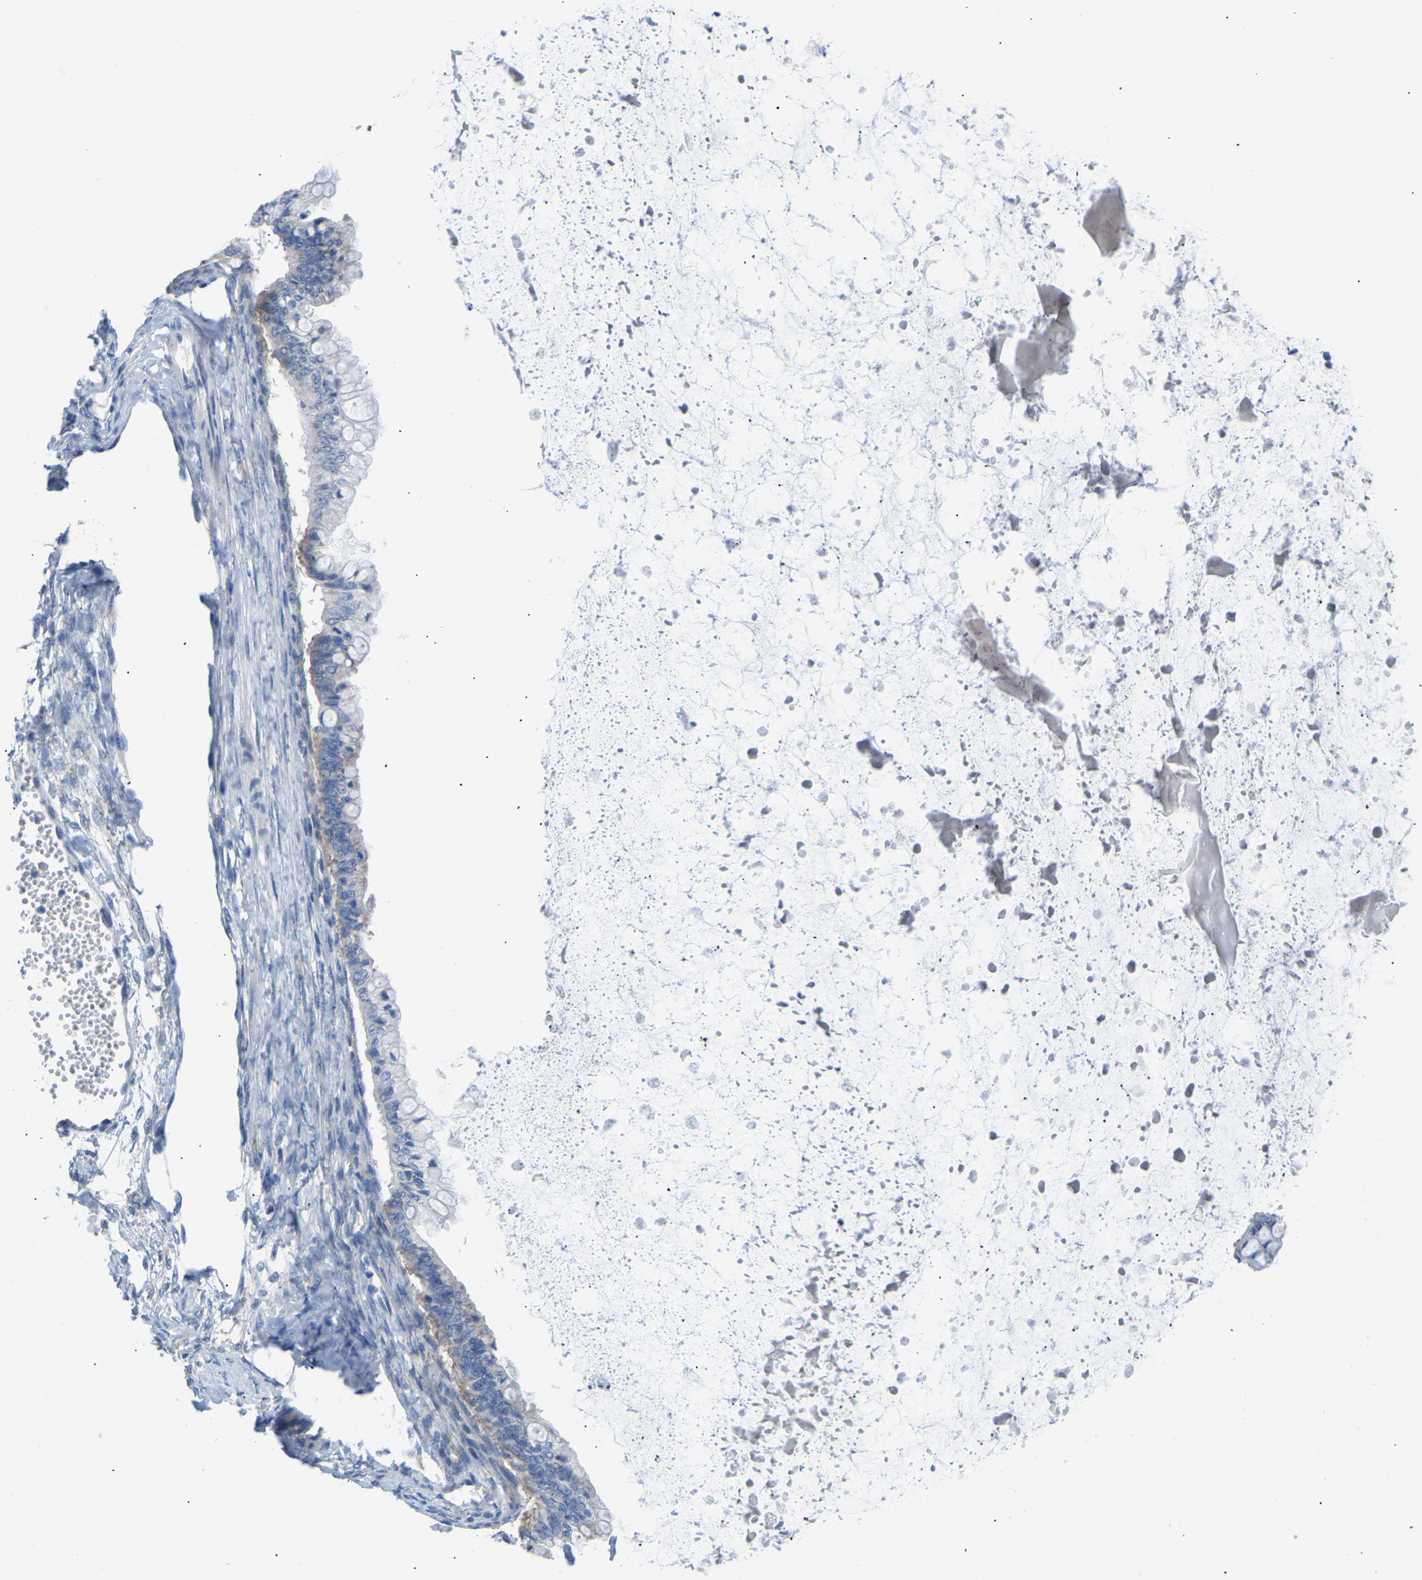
{"staining": {"intensity": "weak", "quantity": "<25%", "location": "cytoplasmic/membranous"}, "tissue": "ovarian cancer", "cell_type": "Tumor cells", "image_type": "cancer", "snomed": [{"axis": "morphology", "description": "Cystadenocarcinoma, mucinous, NOS"}, {"axis": "topography", "description": "Ovary"}], "caption": "A micrograph of human ovarian mucinous cystadenocarcinoma is negative for staining in tumor cells. (Brightfield microscopy of DAB immunohistochemistry (IHC) at high magnification).", "gene": "ABCA10", "patient": {"sex": "female", "age": 57}}